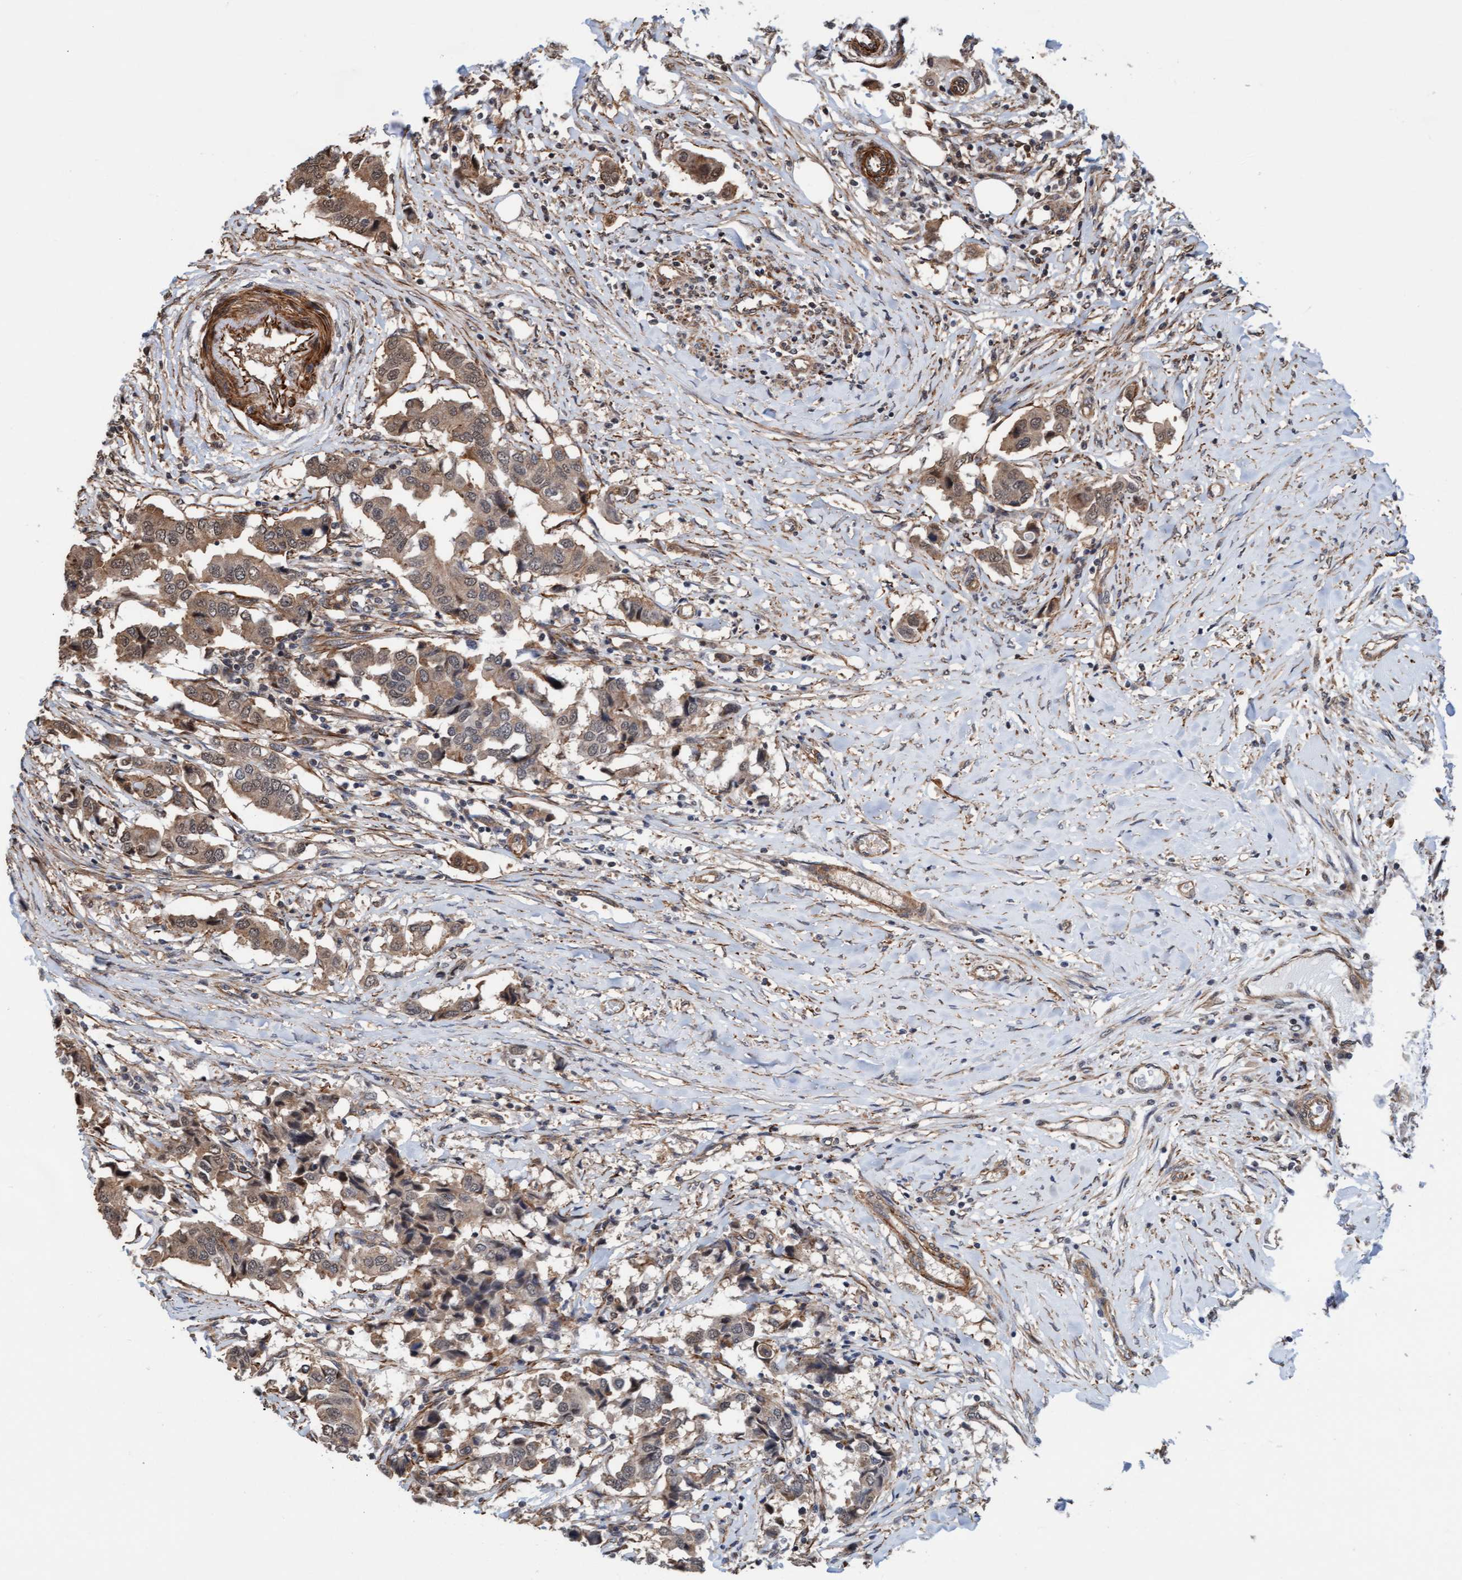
{"staining": {"intensity": "moderate", "quantity": ">75%", "location": "cytoplasmic/membranous"}, "tissue": "breast cancer", "cell_type": "Tumor cells", "image_type": "cancer", "snomed": [{"axis": "morphology", "description": "Duct carcinoma"}, {"axis": "topography", "description": "Breast"}], "caption": "Immunohistochemistry (IHC) image of neoplastic tissue: infiltrating ductal carcinoma (breast) stained using IHC shows medium levels of moderate protein expression localized specifically in the cytoplasmic/membranous of tumor cells, appearing as a cytoplasmic/membranous brown color.", "gene": "STXBP4", "patient": {"sex": "female", "age": 80}}